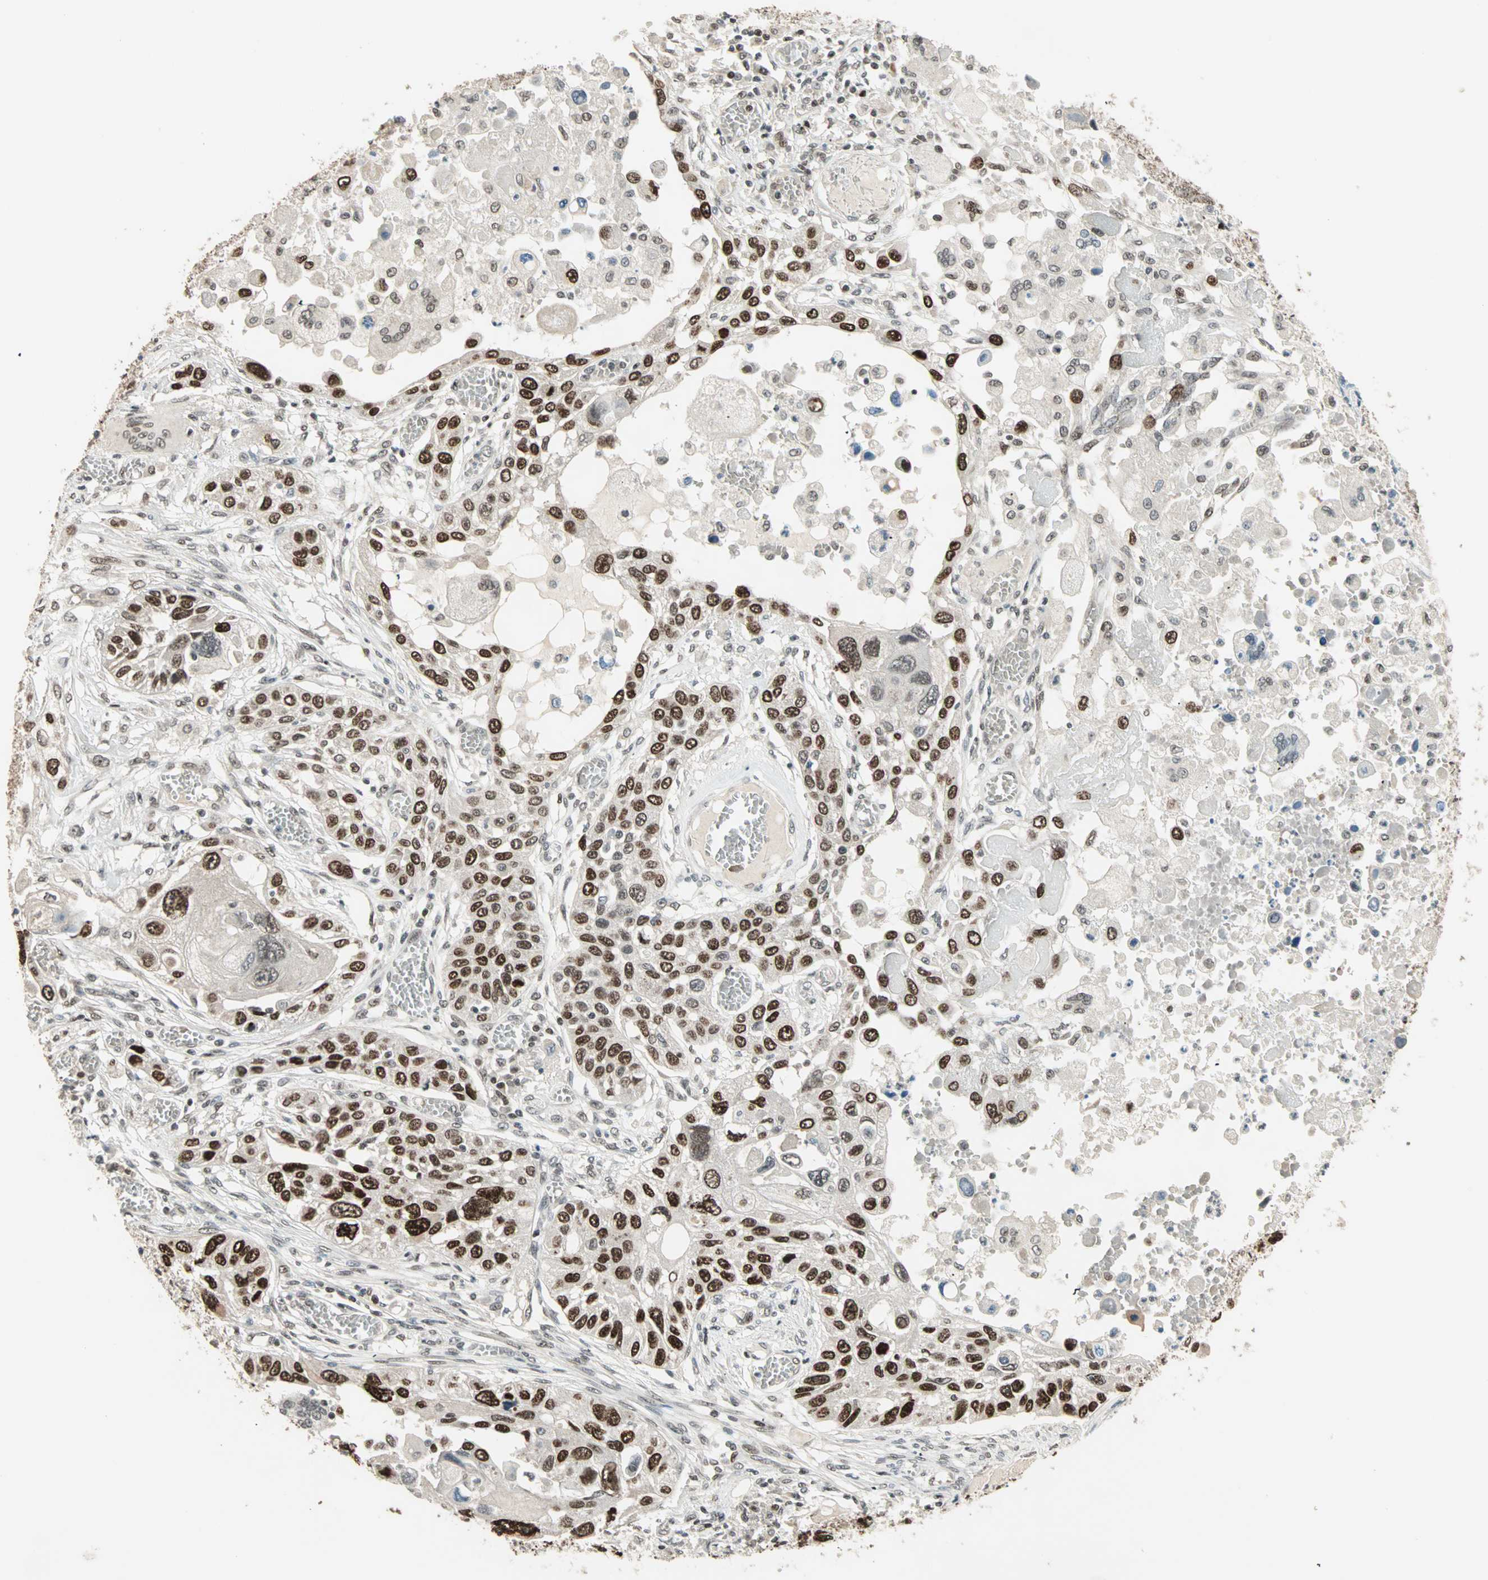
{"staining": {"intensity": "strong", "quantity": ">75%", "location": "nuclear"}, "tissue": "lung cancer", "cell_type": "Tumor cells", "image_type": "cancer", "snomed": [{"axis": "morphology", "description": "Squamous cell carcinoma, NOS"}, {"axis": "topography", "description": "Lung"}], "caption": "About >75% of tumor cells in lung cancer show strong nuclear protein staining as visualized by brown immunohistochemical staining.", "gene": "MDC1", "patient": {"sex": "male", "age": 71}}